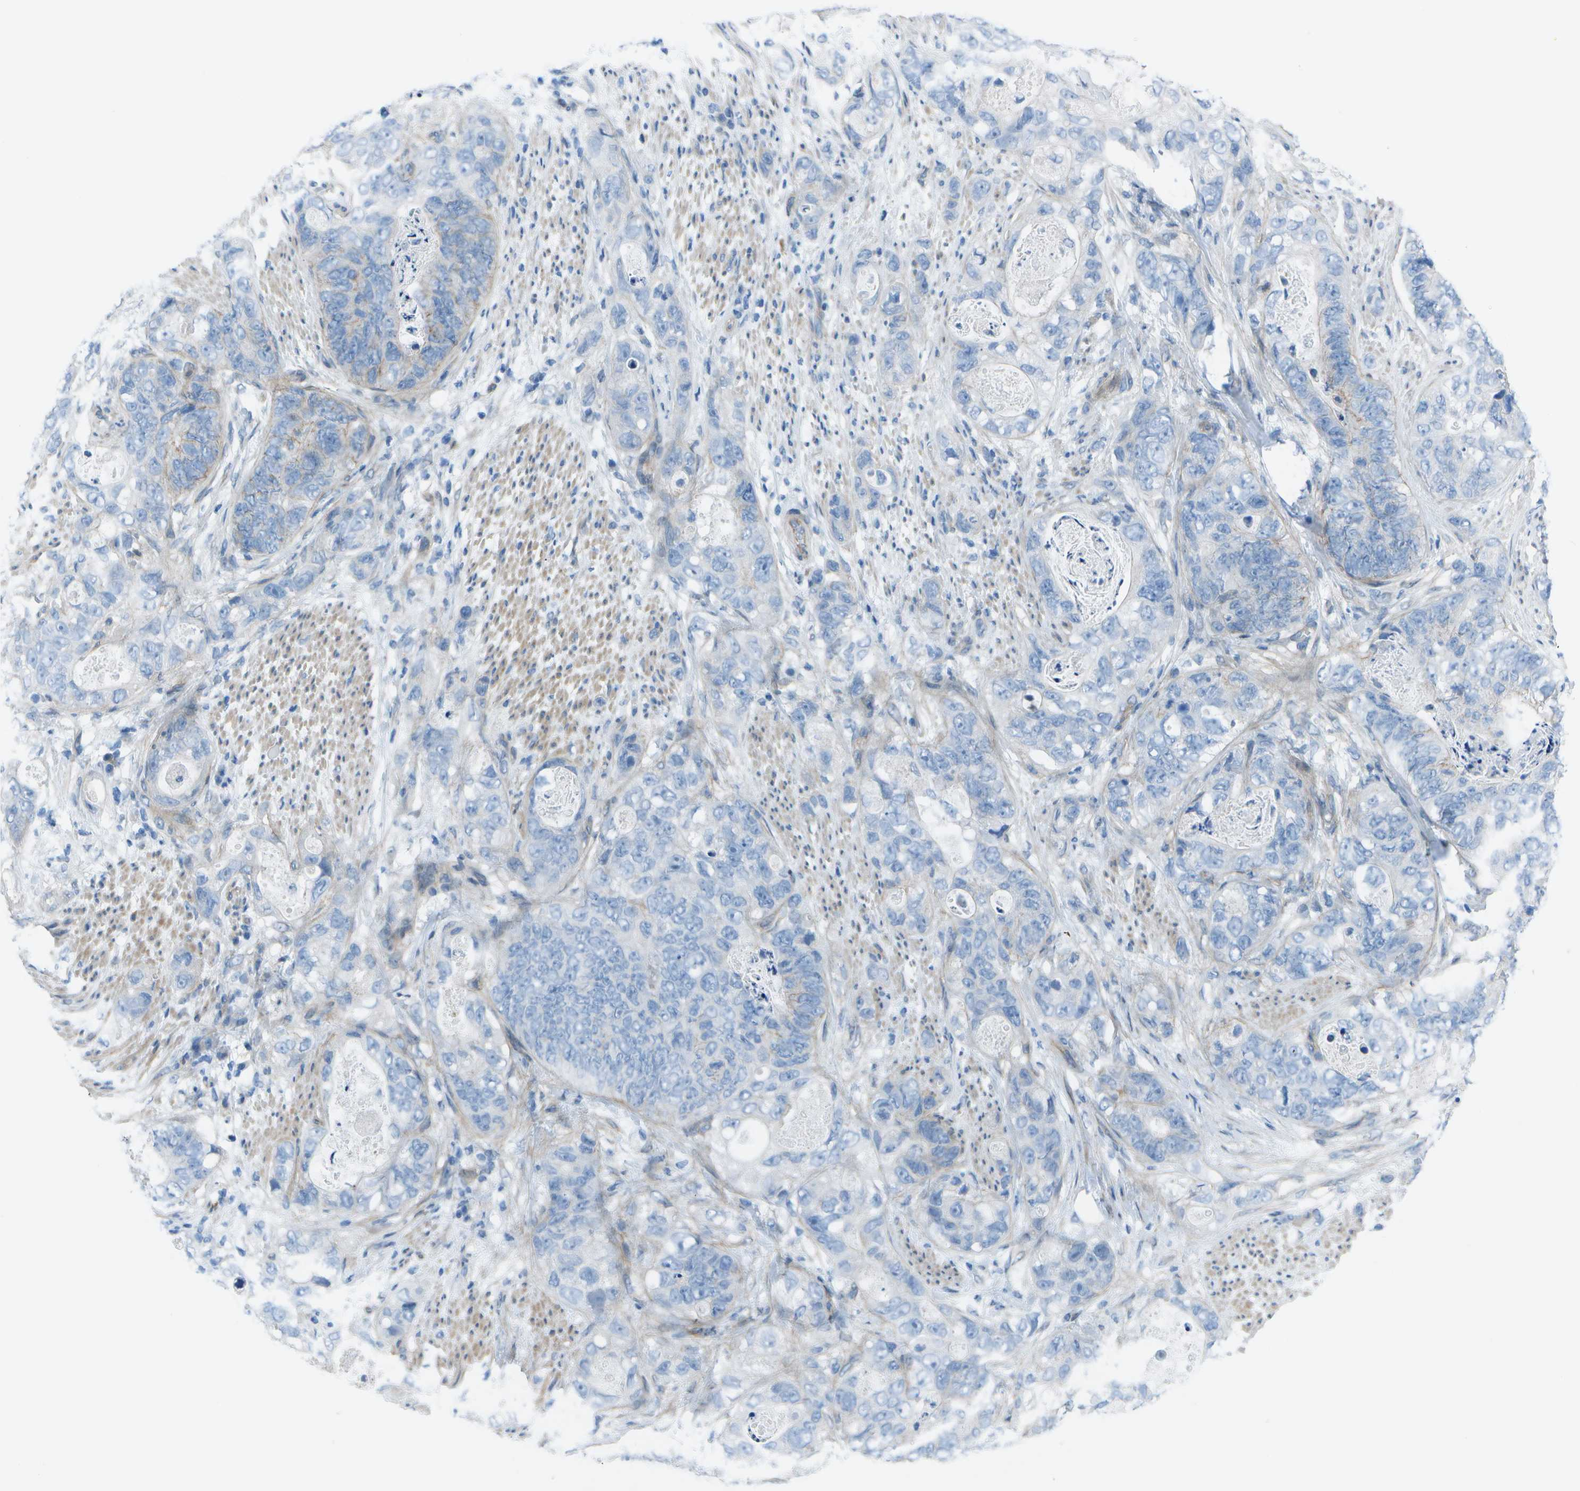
{"staining": {"intensity": "weak", "quantity": "<25%", "location": "cytoplasmic/membranous"}, "tissue": "stomach cancer", "cell_type": "Tumor cells", "image_type": "cancer", "snomed": [{"axis": "morphology", "description": "Adenocarcinoma, NOS"}, {"axis": "topography", "description": "Stomach"}], "caption": "Stomach adenocarcinoma was stained to show a protein in brown. There is no significant staining in tumor cells.", "gene": "SORBS3", "patient": {"sex": "female", "age": 89}}